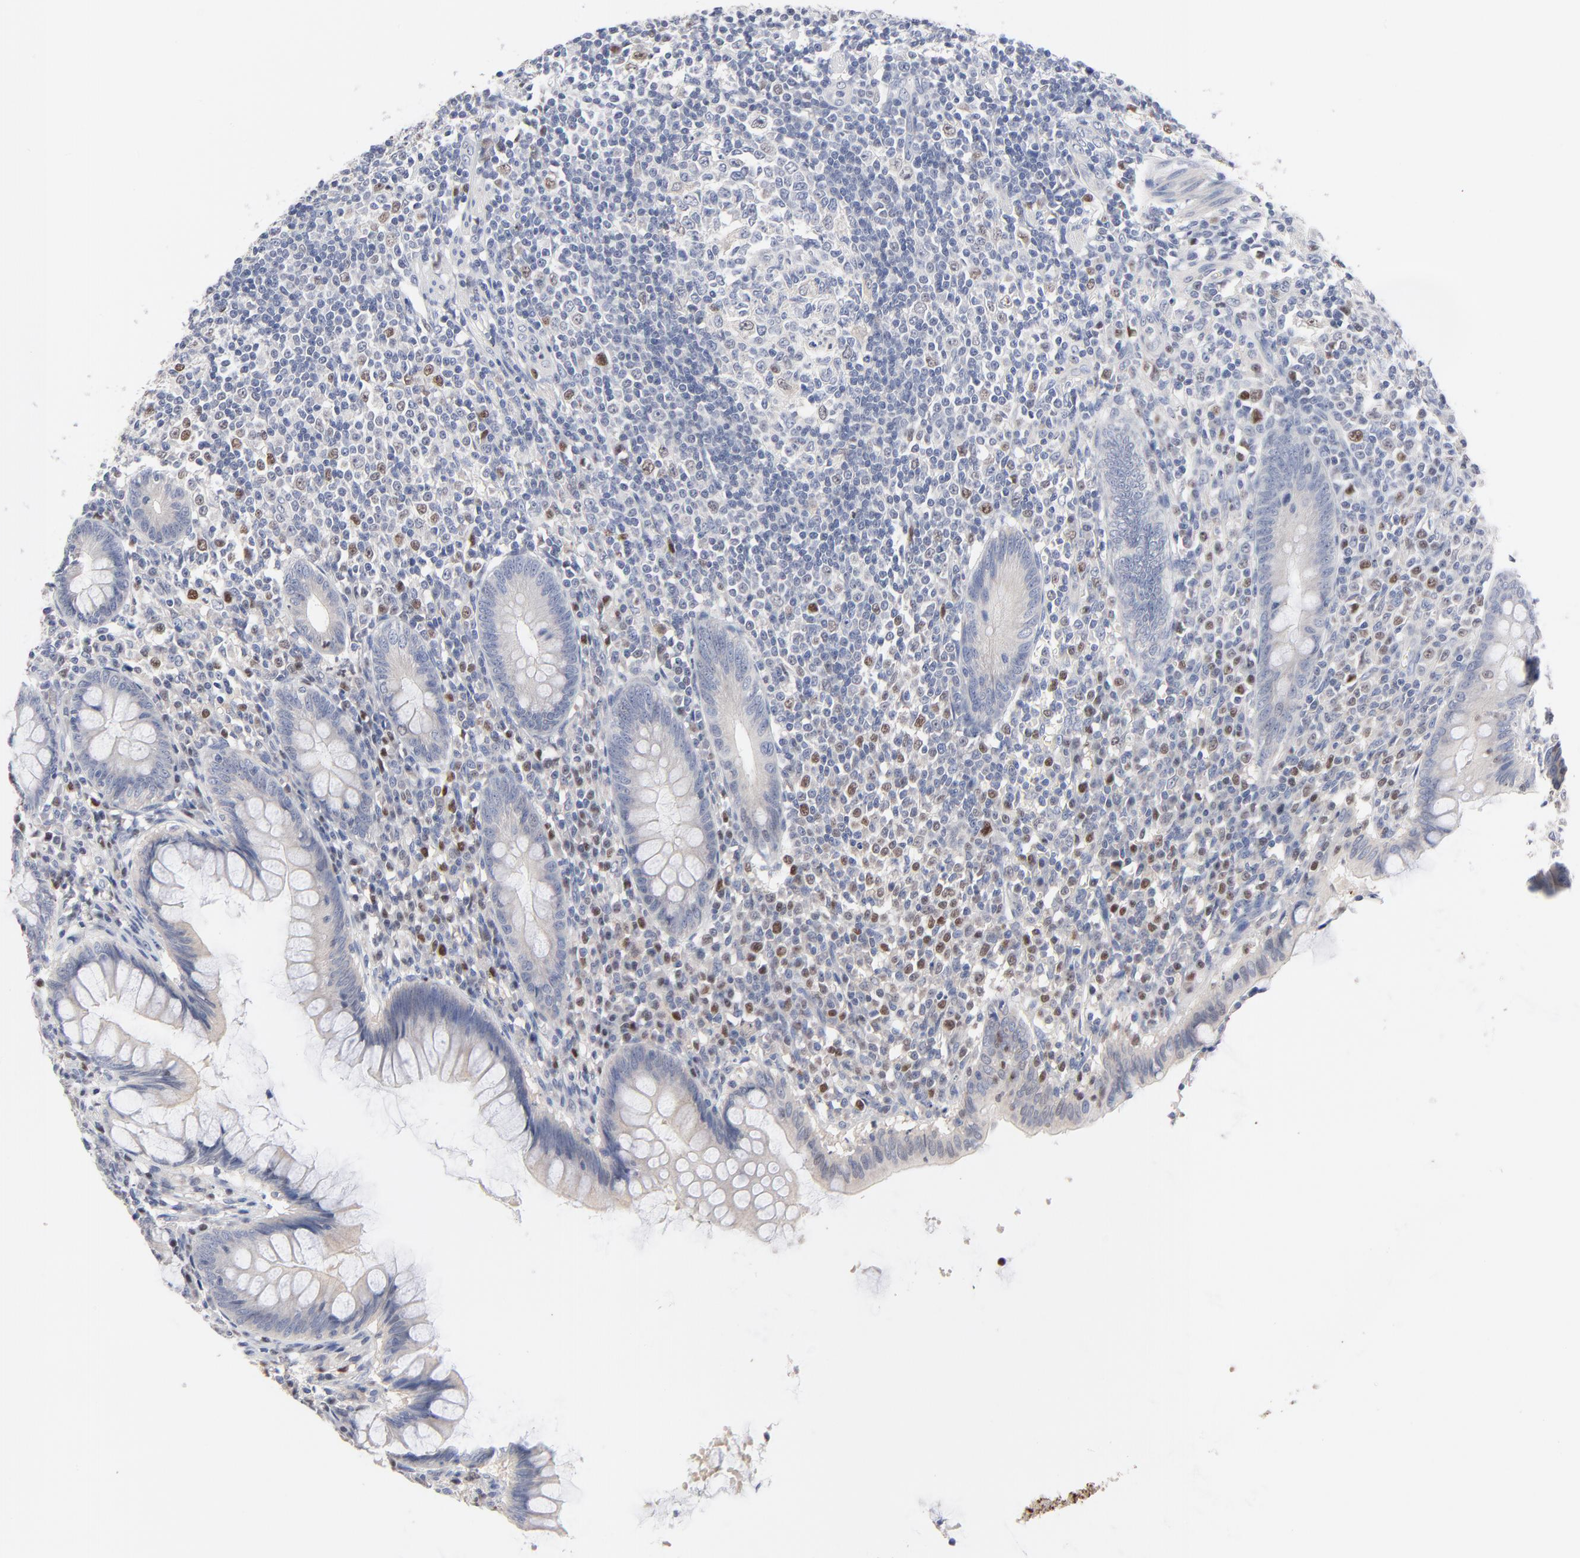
{"staining": {"intensity": "negative", "quantity": "none", "location": "none"}, "tissue": "appendix", "cell_type": "Glandular cells", "image_type": "normal", "snomed": [{"axis": "morphology", "description": "Normal tissue, NOS"}, {"axis": "topography", "description": "Appendix"}], "caption": "DAB immunohistochemical staining of normal appendix shows no significant staining in glandular cells.", "gene": "AADAC", "patient": {"sex": "female", "age": 66}}